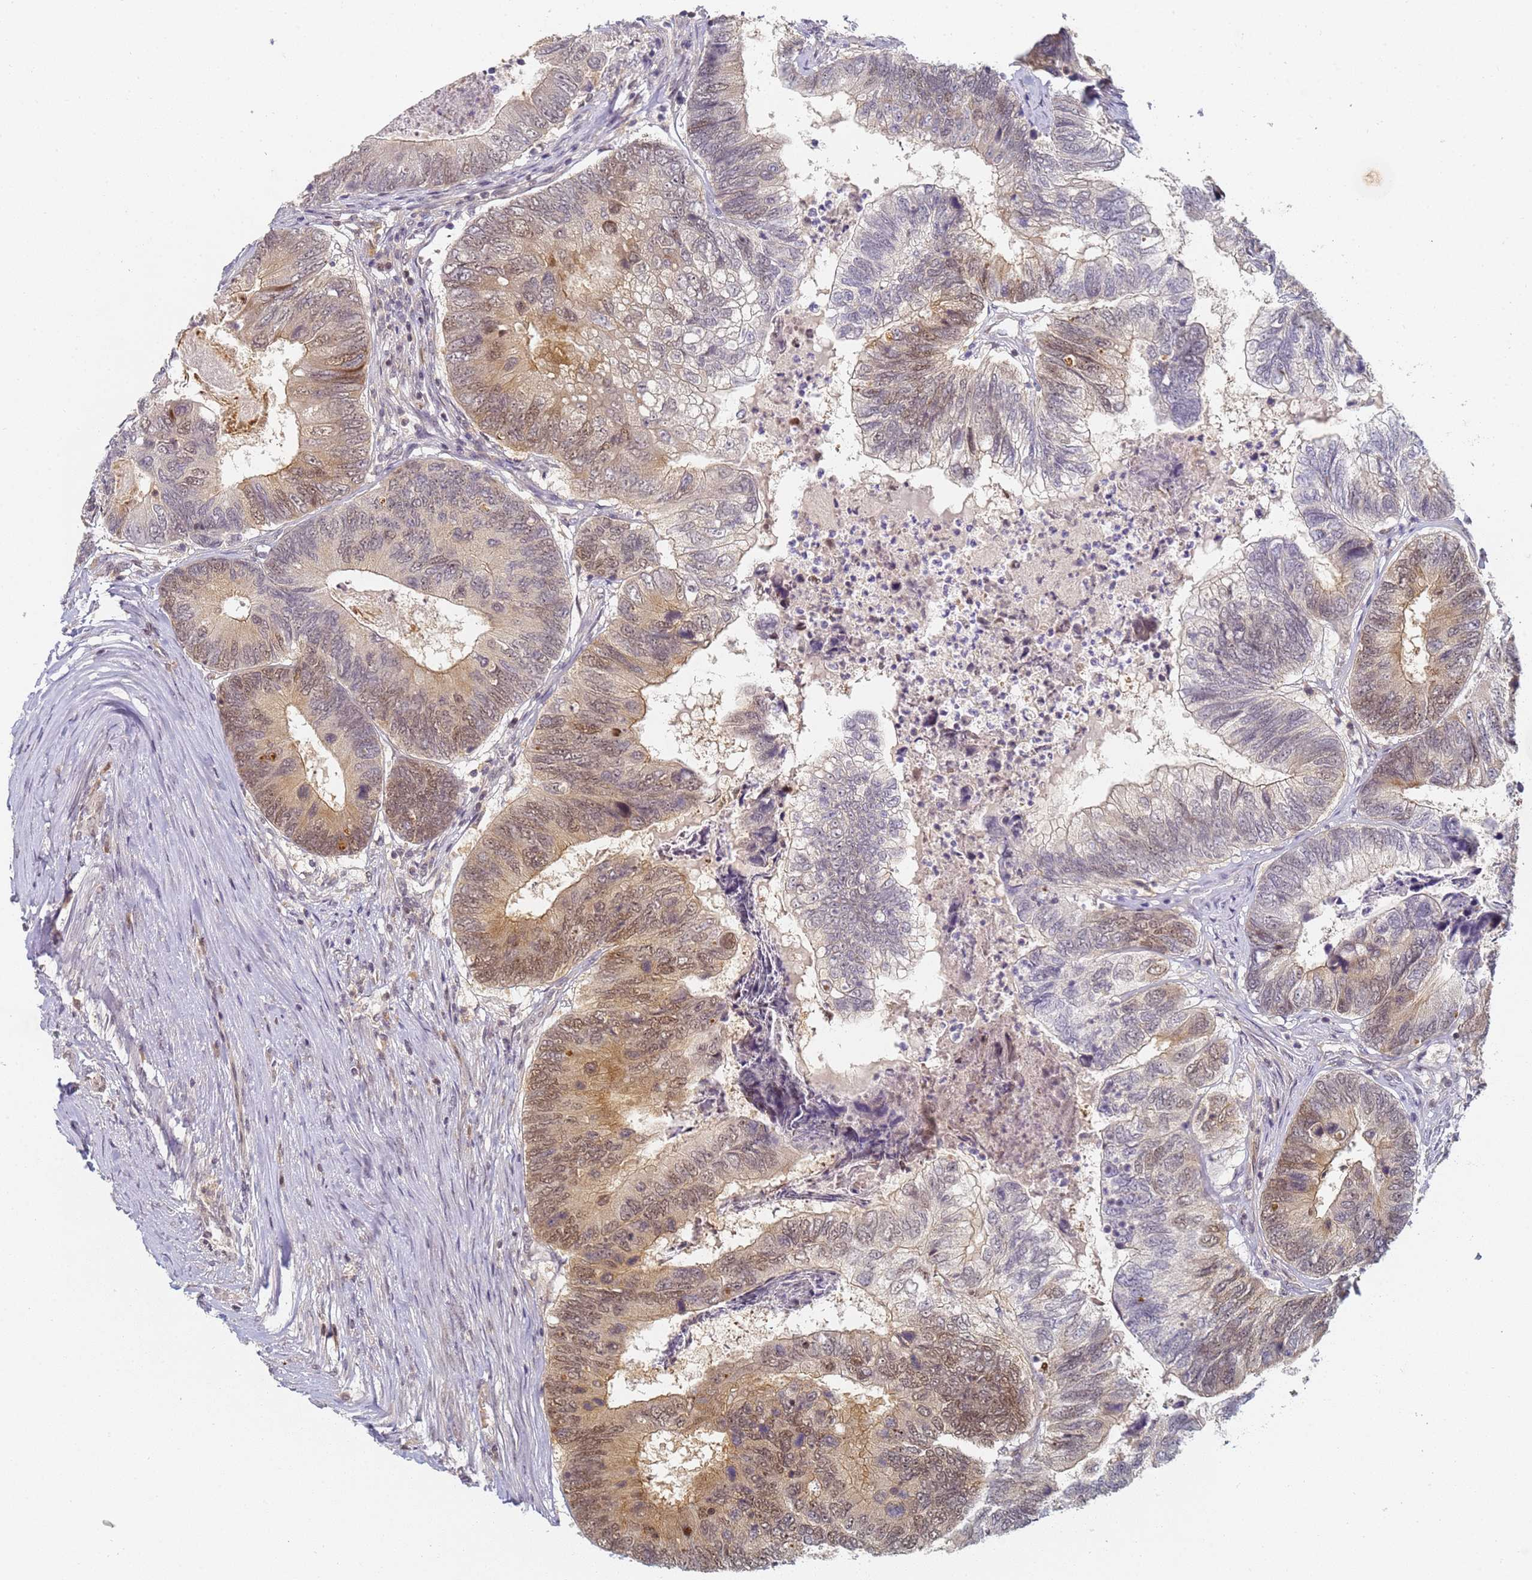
{"staining": {"intensity": "moderate", "quantity": "<25%", "location": "cytoplasmic/membranous,nuclear"}, "tissue": "colorectal cancer", "cell_type": "Tumor cells", "image_type": "cancer", "snomed": [{"axis": "morphology", "description": "Adenocarcinoma, NOS"}, {"axis": "topography", "description": "Colon"}], "caption": "About <25% of tumor cells in human adenocarcinoma (colorectal) exhibit moderate cytoplasmic/membranous and nuclear protein expression as visualized by brown immunohistochemical staining.", "gene": "HMCES", "patient": {"sex": "female", "age": 67}}